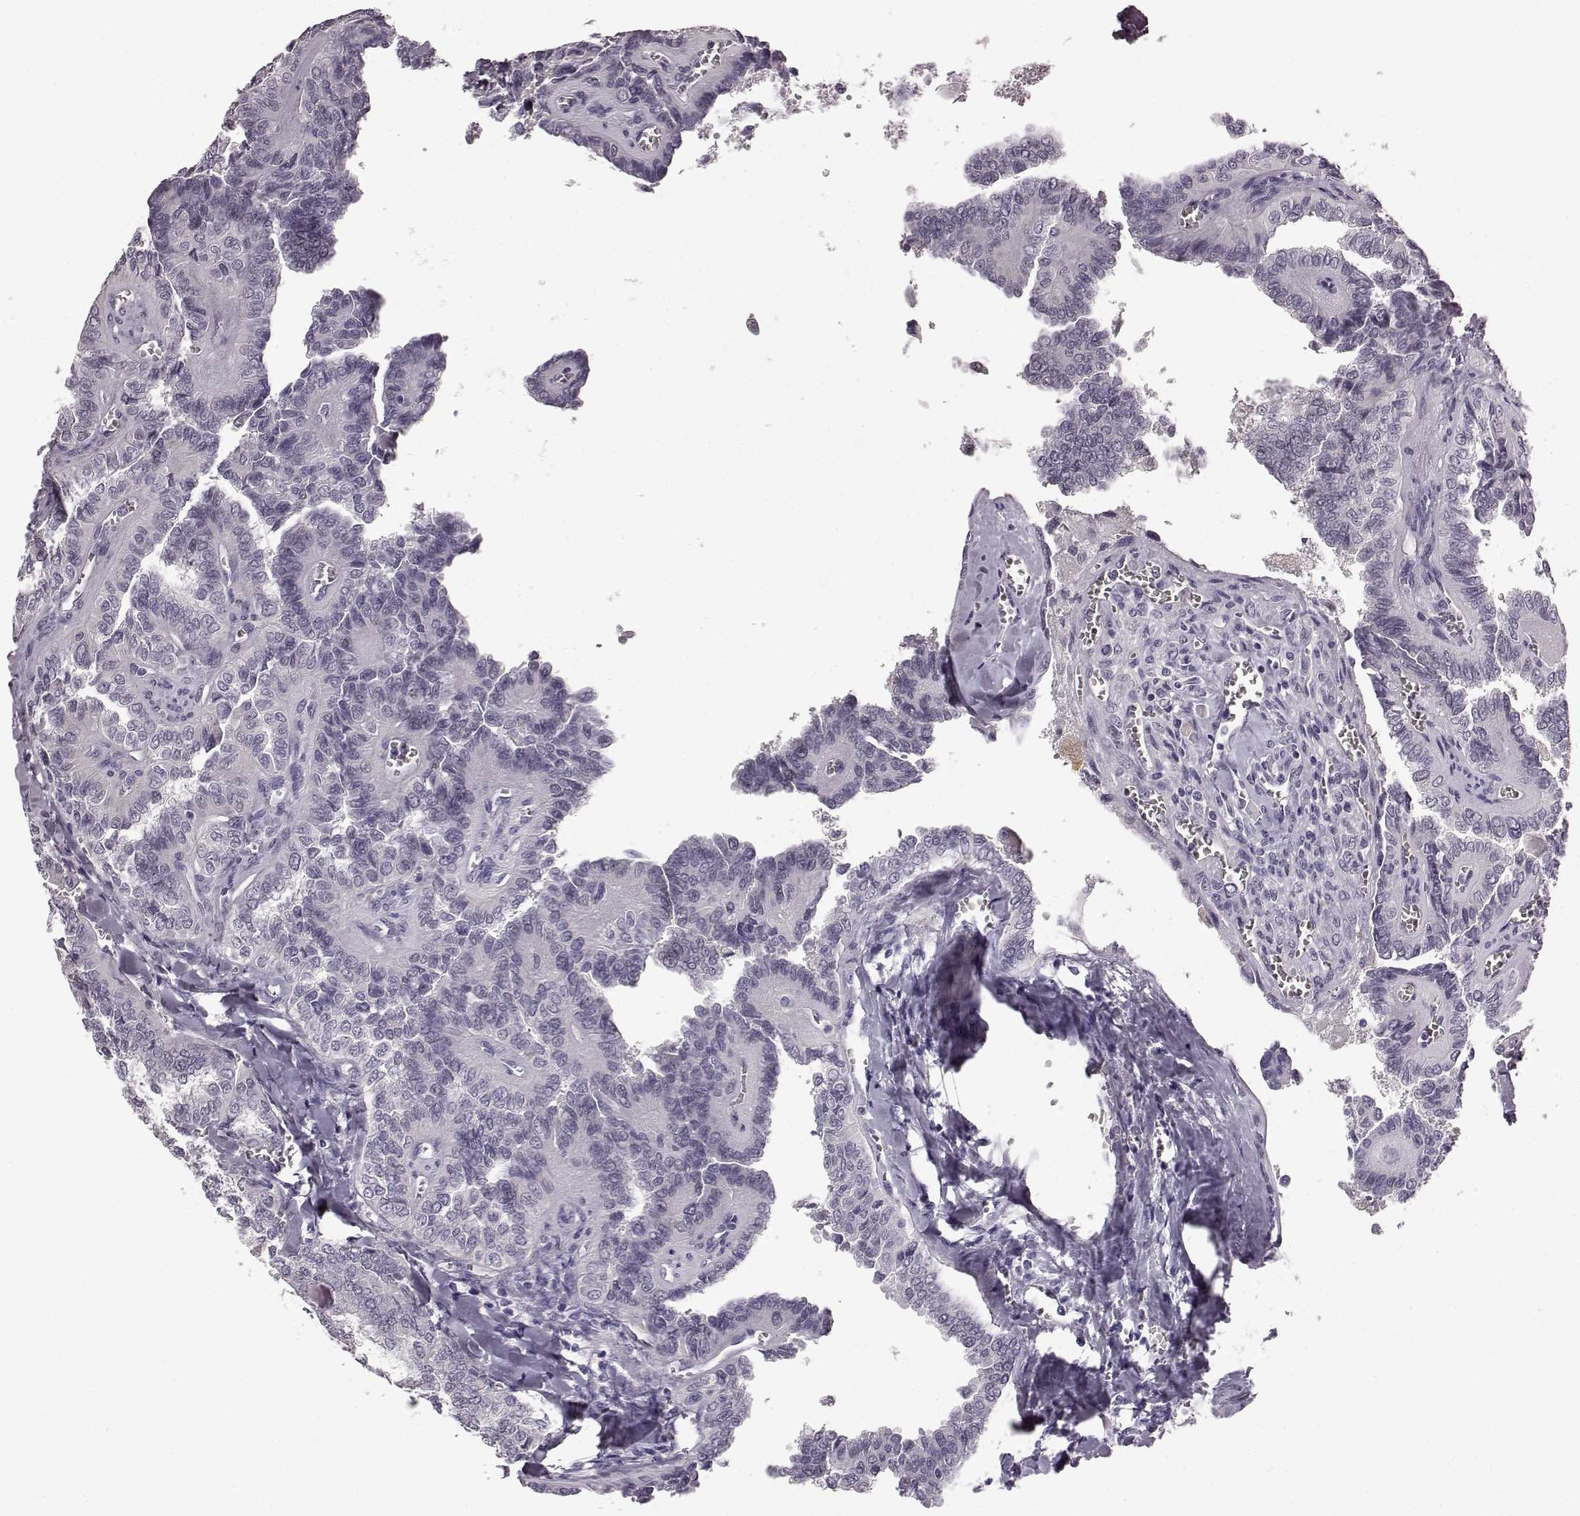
{"staining": {"intensity": "negative", "quantity": "none", "location": "none"}, "tissue": "thyroid cancer", "cell_type": "Tumor cells", "image_type": "cancer", "snomed": [{"axis": "morphology", "description": "Papillary adenocarcinoma, NOS"}, {"axis": "topography", "description": "Thyroid gland"}], "caption": "IHC histopathology image of neoplastic tissue: thyroid papillary adenocarcinoma stained with DAB (3,3'-diaminobenzidine) demonstrates no significant protein positivity in tumor cells.", "gene": "SLCO3A1", "patient": {"sex": "female", "age": 41}}